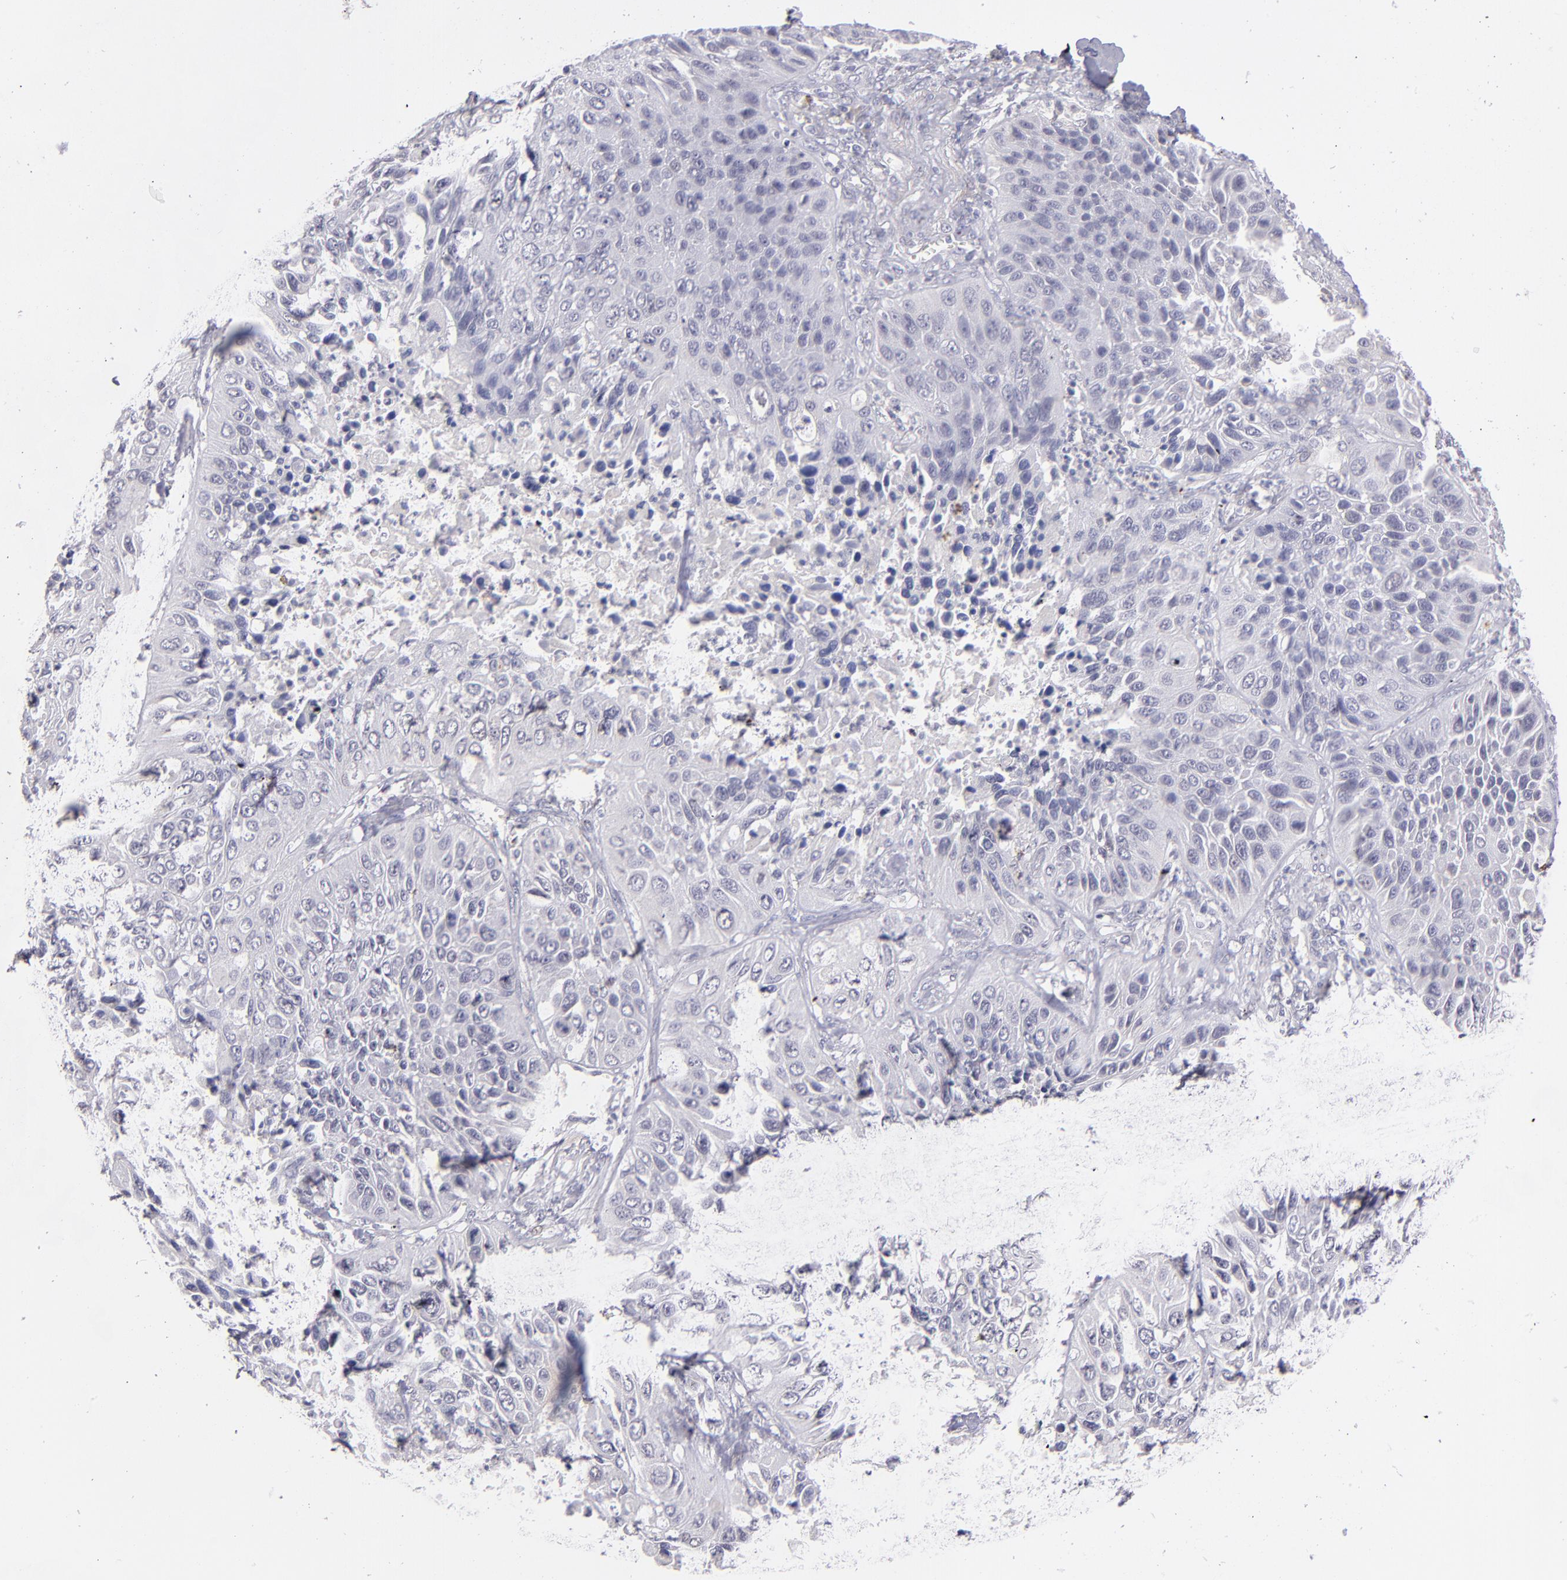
{"staining": {"intensity": "negative", "quantity": "none", "location": "none"}, "tissue": "lung cancer", "cell_type": "Tumor cells", "image_type": "cancer", "snomed": [{"axis": "morphology", "description": "Squamous cell carcinoma, NOS"}, {"axis": "topography", "description": "Lung"}], "caption": "Tumor cells show no significant staining in squamous cell carcinoma (lung).", "gene": "TRAF3", "patient": {"sex": "female", "age": 76}}